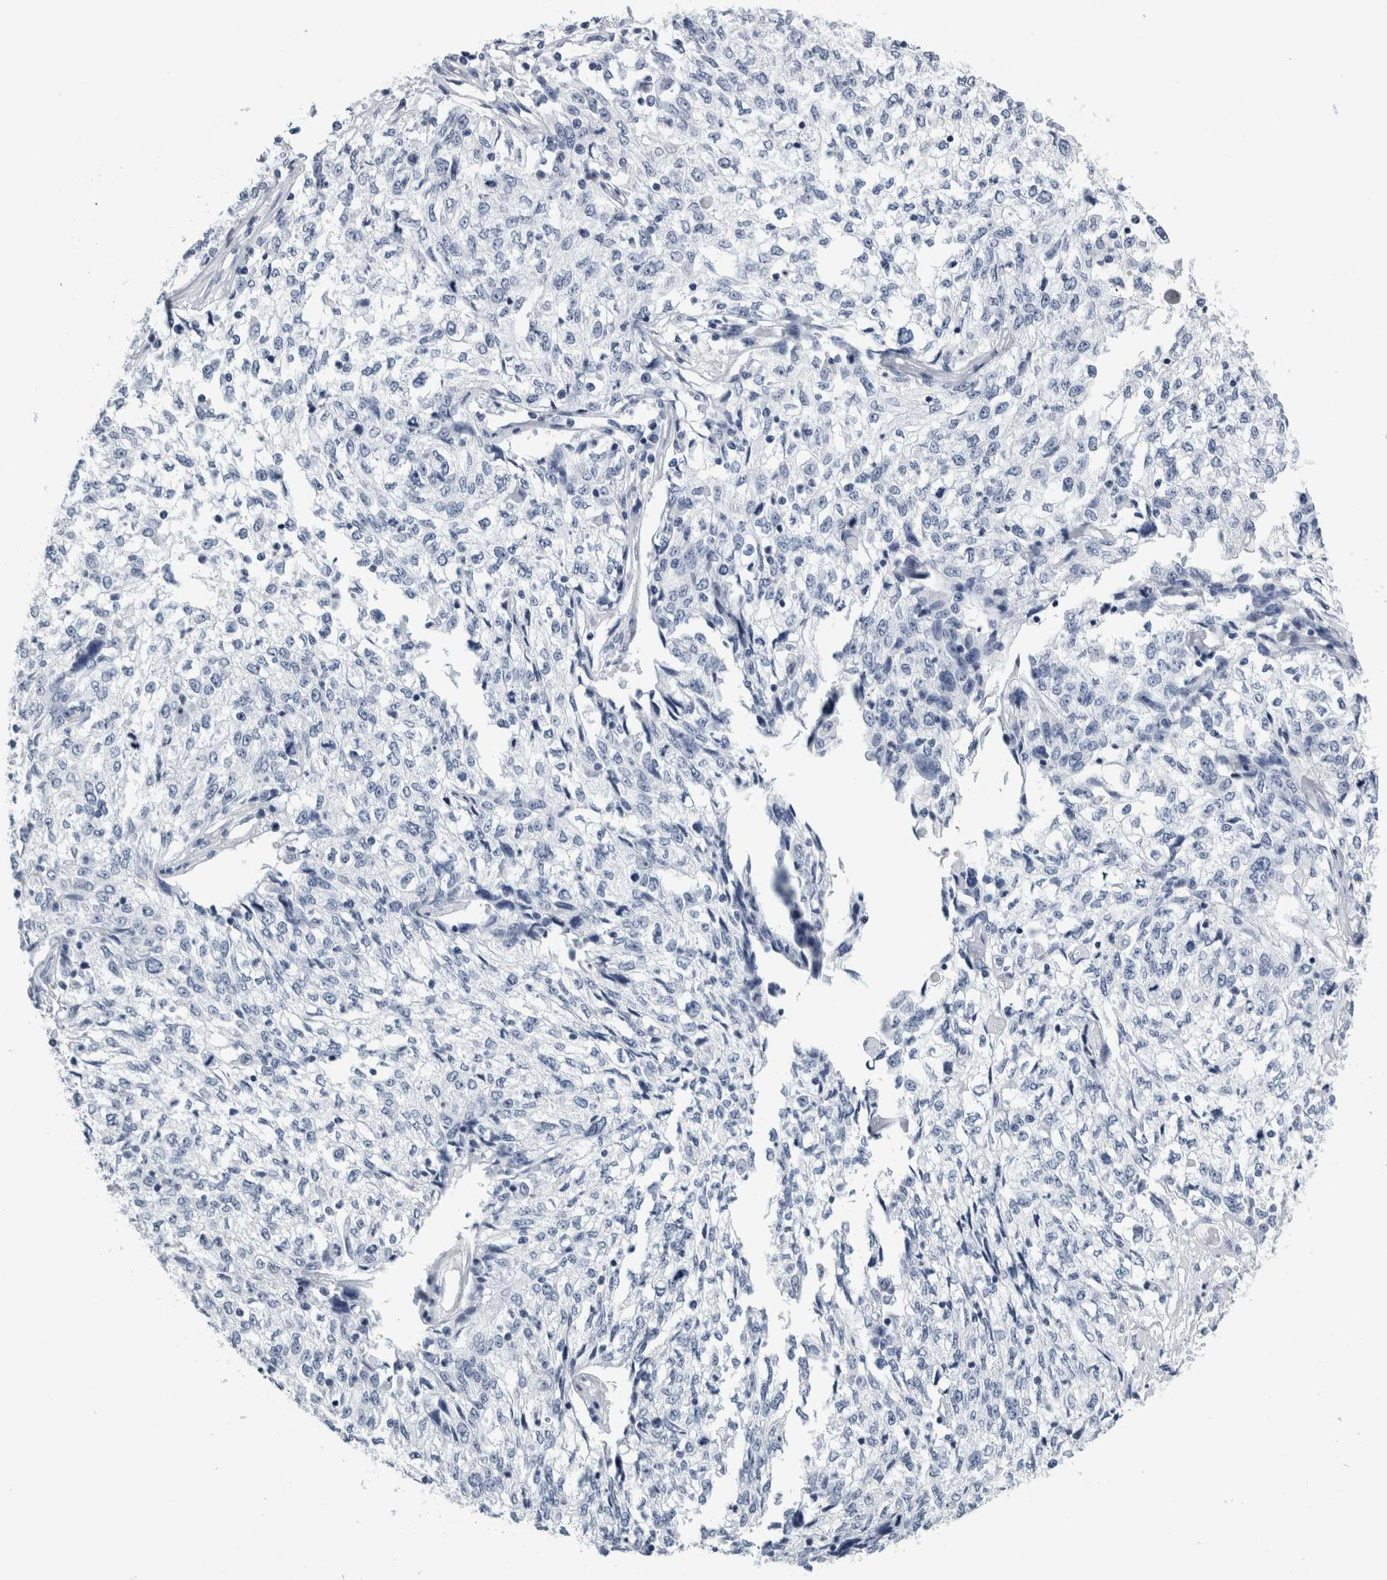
{"staining": {"intensity": "negative", "quantity": "none", "location": "none"}, "tissue": "cervical cancer", "cell_type": "Tumor cells", "image_type": "cancer", "snomed": [{"axis": "morphology", "description": "Squamous cell carcinoma, NOS"}, {"axis": "topography", "description": "Cervix"}], "caption": "This is an IHC image of human cervical squamous cell carcinoma. There is no expression in tumor cells.", "gene": "ANKFY1", "patient": {"sex": "female", "age": 57}}